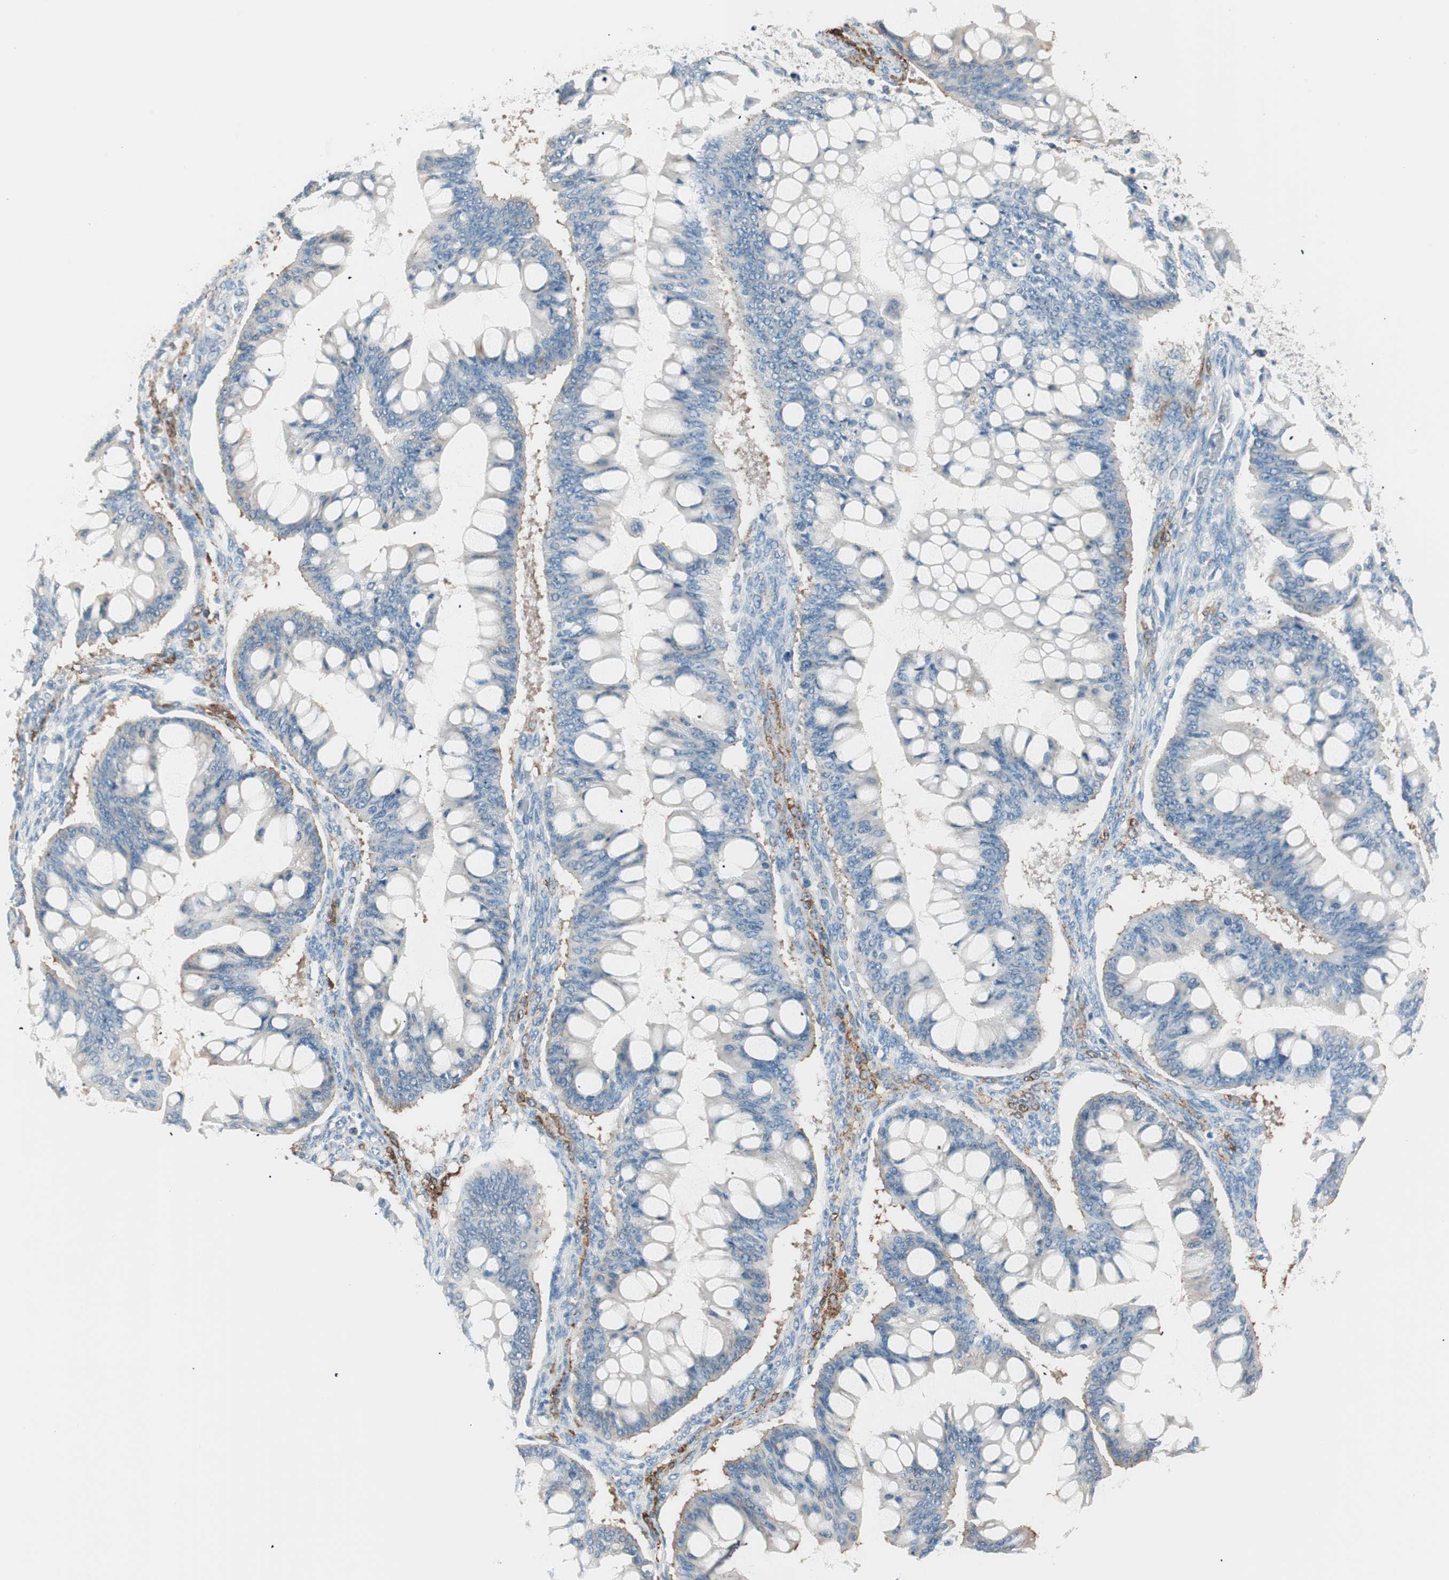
{"staining": {"intensity": "negative", "quantity": "none", "location": "none"}, "tissue": "ovarian cancer", "cell_type": "Tumor cells", "image_type": "cancer", "snomed": [{"axis": "morphology", "description": "Cystadenocarcinoma, mucinous, NOS"}, {"axis": "topography", "description": "Ovary"}], "caption": "Immunohistochemical staining of human mucinous cystadenocarcinoma (ovarian) shows no significant positivity in tumor cells.", "gene": "RAD54B", "patient": {"sex": "female", "age": 73}}